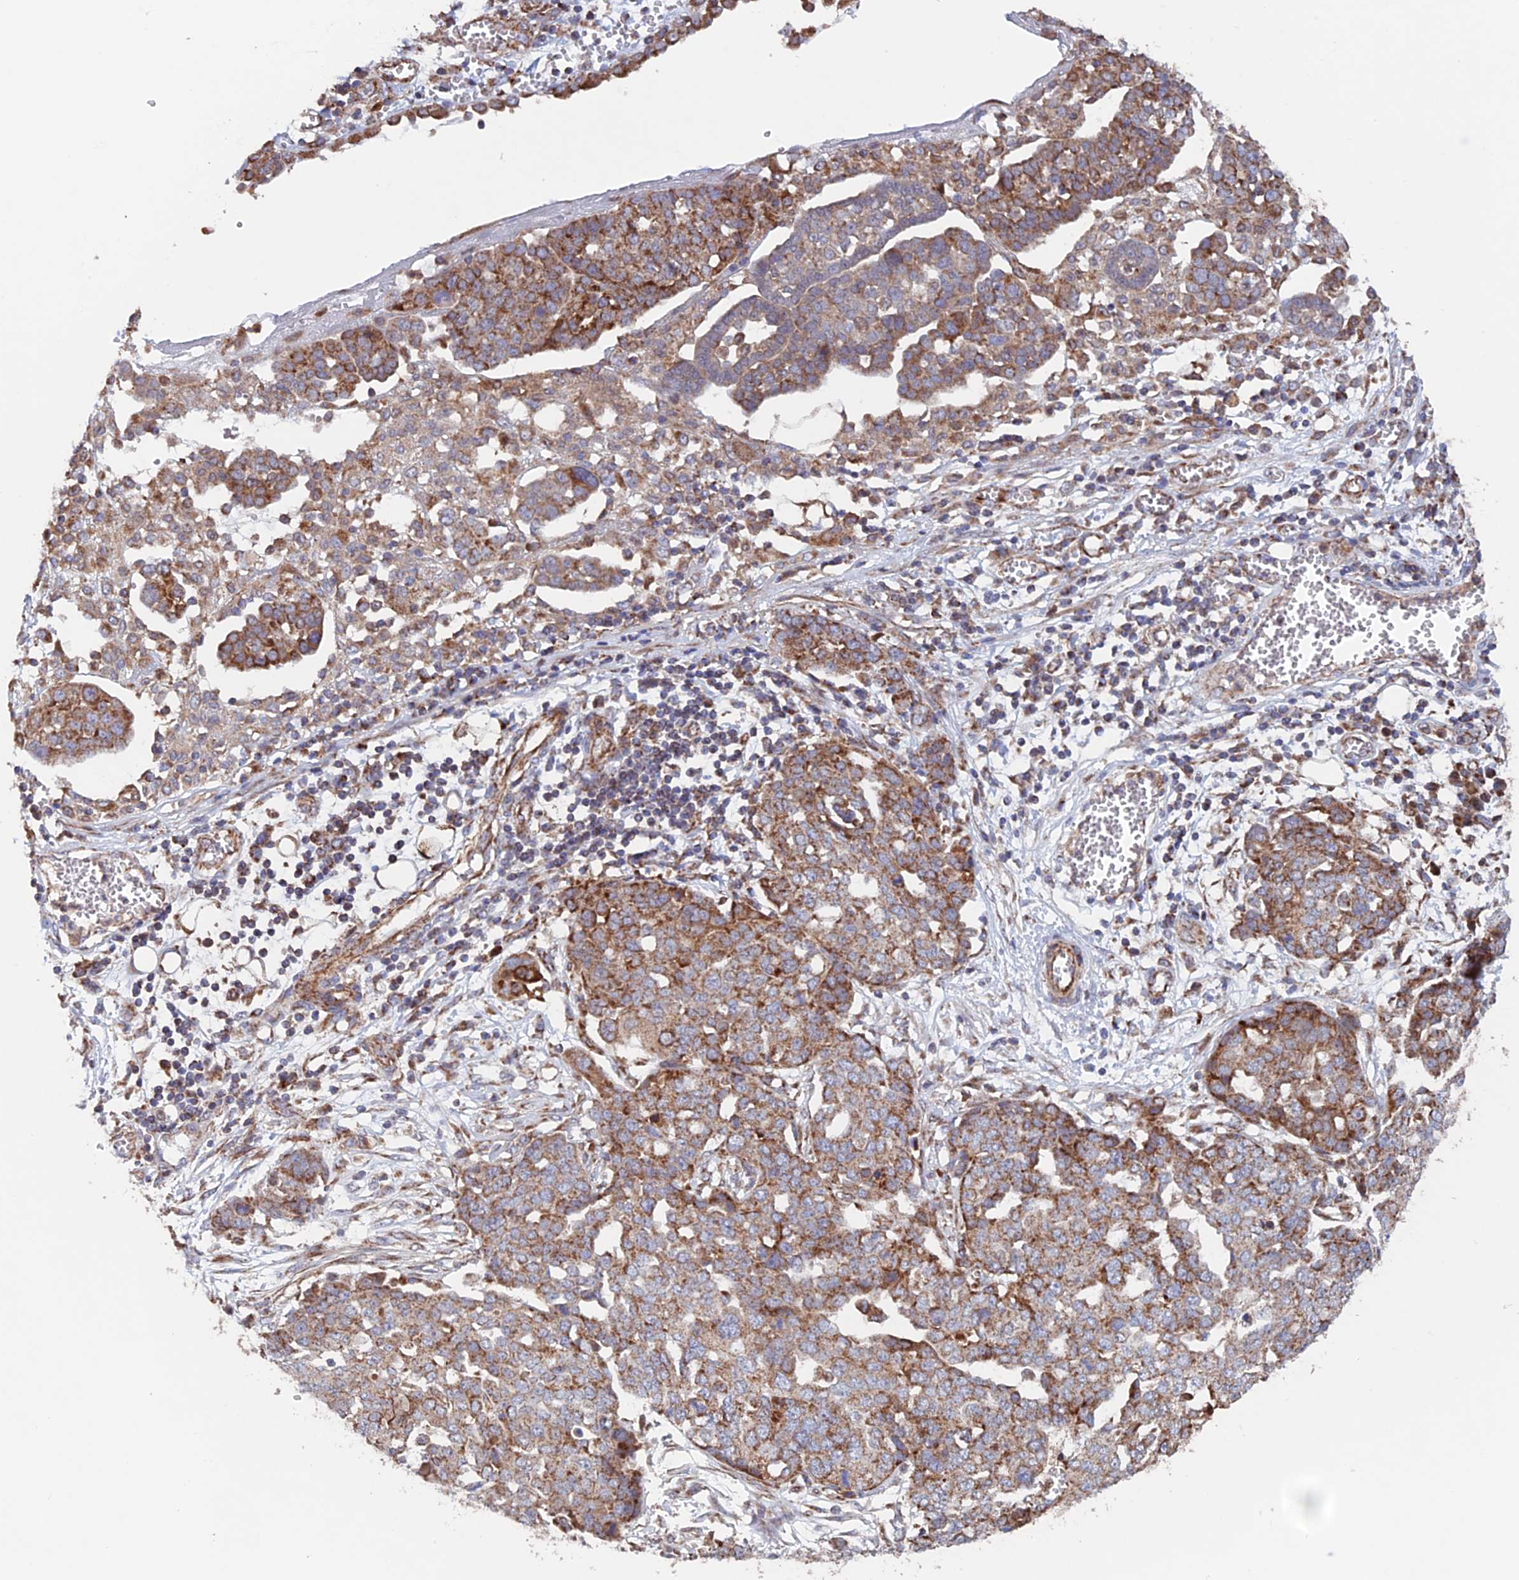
{"staining": {"intensity": "moderate", "quantity": ">75%", "location": "cytoplasmic/membranous"}, "tissue": "ovarian cancer", "cell_type": "Tumor cells", "image_type": "cancer", "snomed": [{"axis": "morphology", "description": "Cystadenocarcinoma, serous, NOS"}, {"axis": "topography", "description": "Soft tissue"}, {"axis": "topography", "description": "Ovary"}], "caption": "IHC photomicrograph of human ovarian cancer stained for a protein (brown), which shows medium levels of moderate cytoplasmic/membranous positivity in about >75% of tumor cells.", "gene": "MRPL1", "patient": {"sex": "female", "age": 57}}